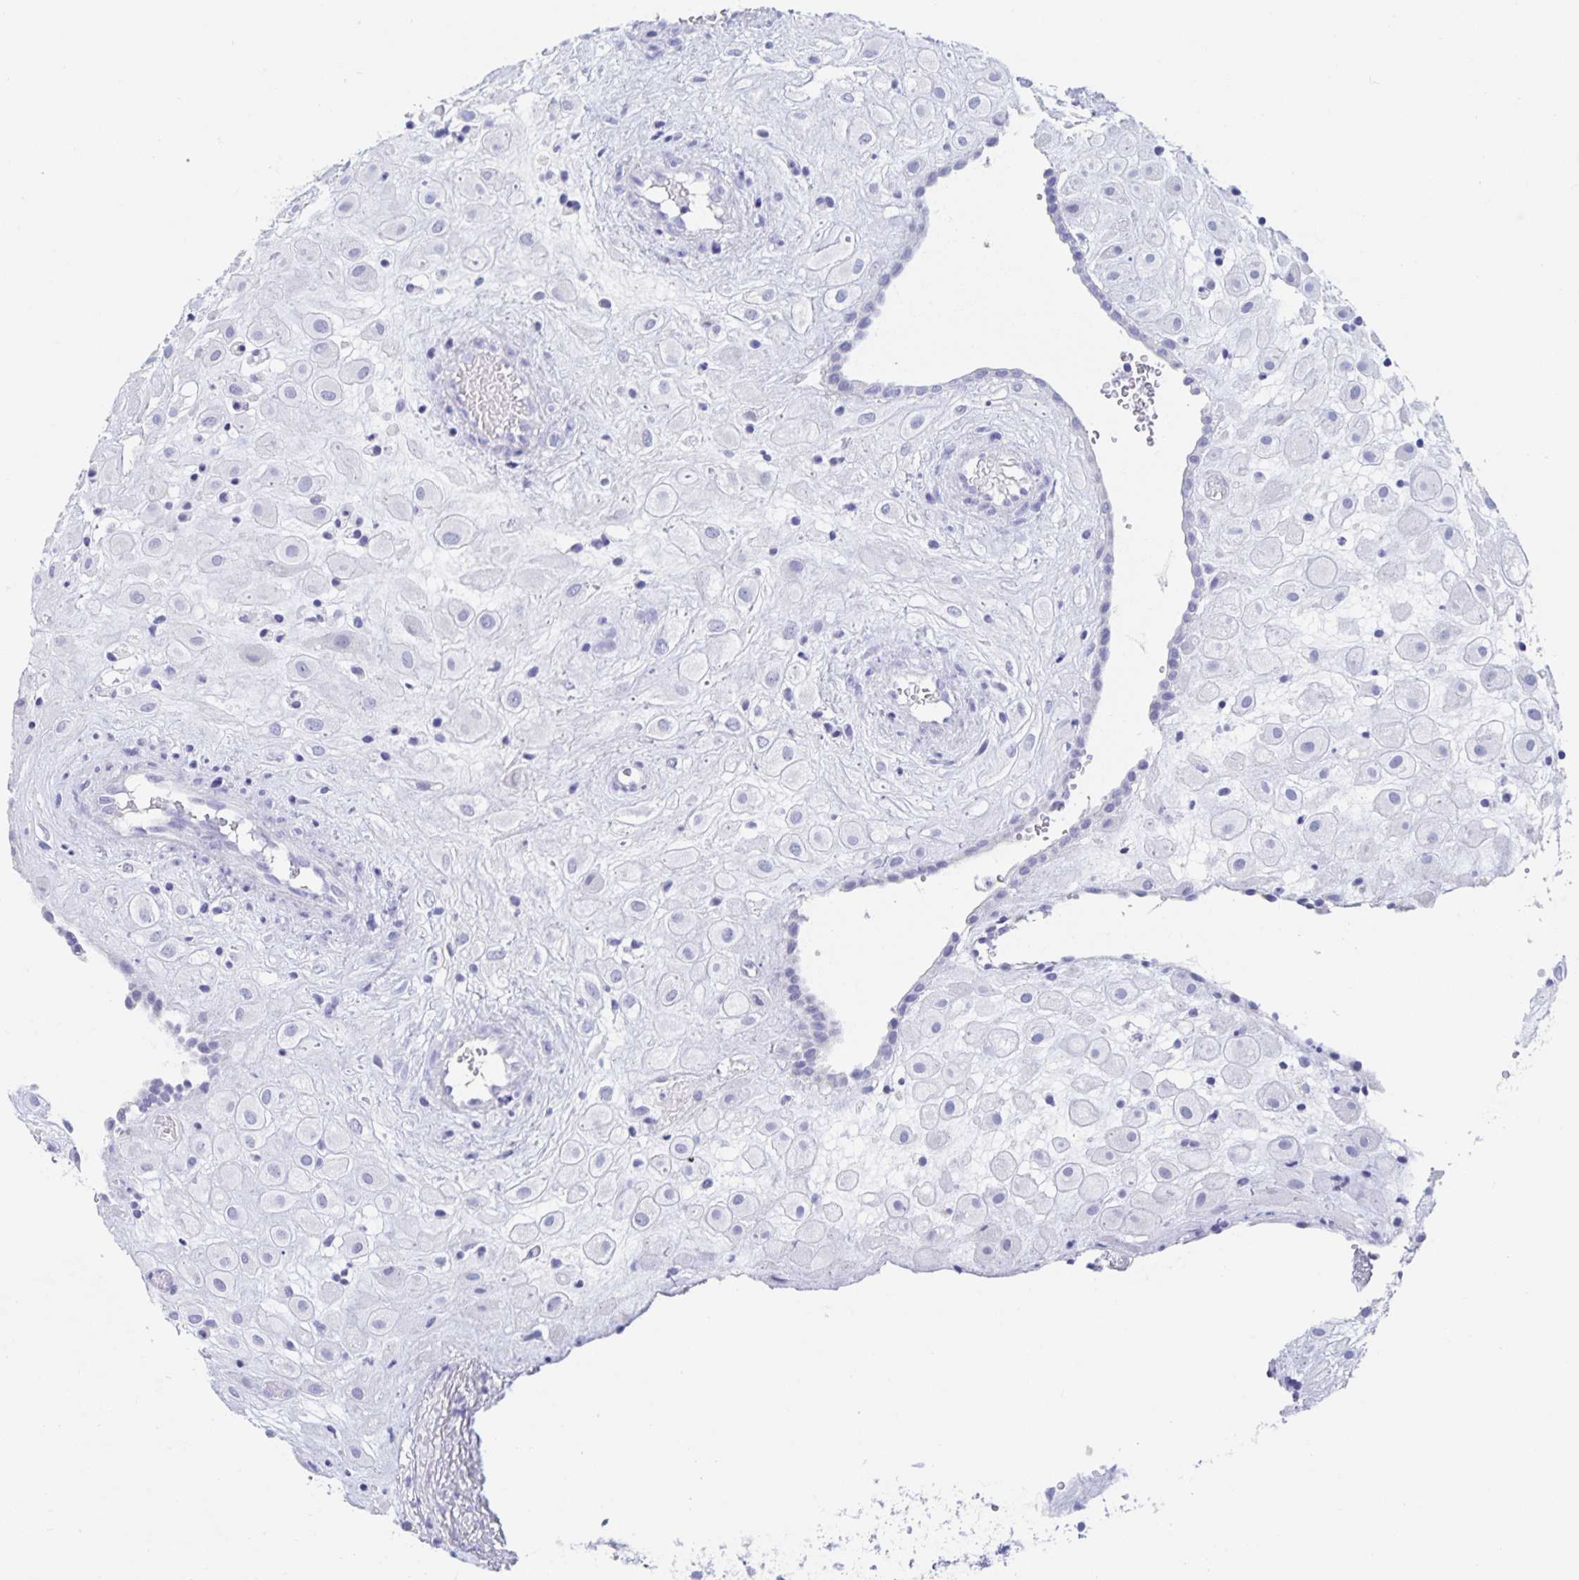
{"staining": {"intensity": "negative", "quantity": "none", "location": "none"}, "tissue": "placenta", "cell_type": "Decidual cells", "image_type": "normal", "snomed": [{"axis": "morphology", "description": "Normal tissue, NOS"}, {"axis": "topography", "description": "Placenta"}], "caption": "Decidual cells show no significant protein positivity in unremarkable placenta.", "gene": "DMBT1", "patient": {"sex": "female", "age": 24}}